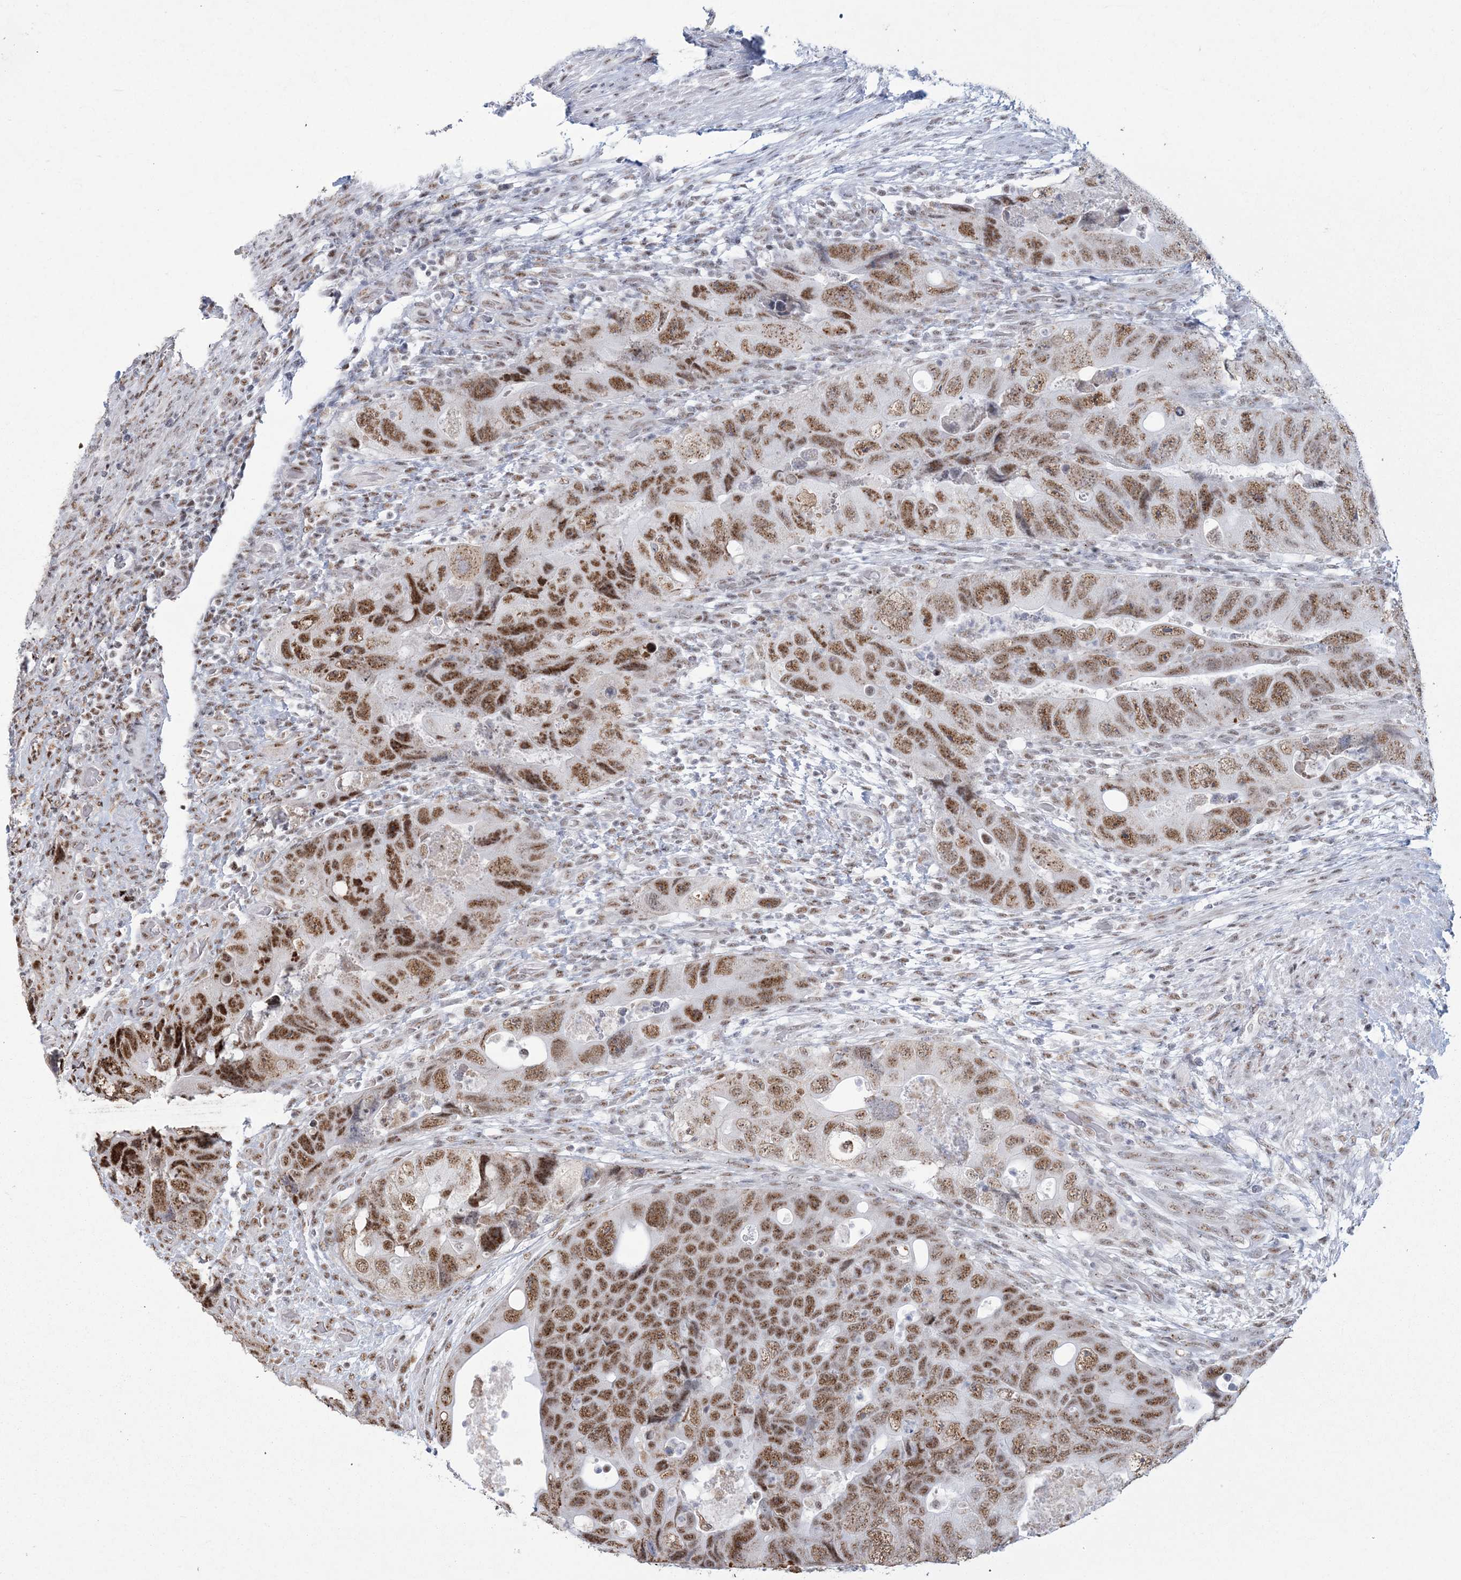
{"staining": {"intensity": "moderate", "quantity": ">75%", "location": "nuclear"}, "tissue": "colorectal cancer", "cell_type": "Tumor cells", "image_type": "cancer", "snomed": [{"axis": "morphology", "description": "Adenocarcinoma, NOS"}, {"axis": "topography", "description": "Rectum"}], "caption": "About >75% of tumor cells in colorectal adenocarcinoma reveal moderate nuclear protein expression as visualized by brown immunohistochemical staining.", "gene": "RBM17", "patient": {"sex": "male", "age": 63}}